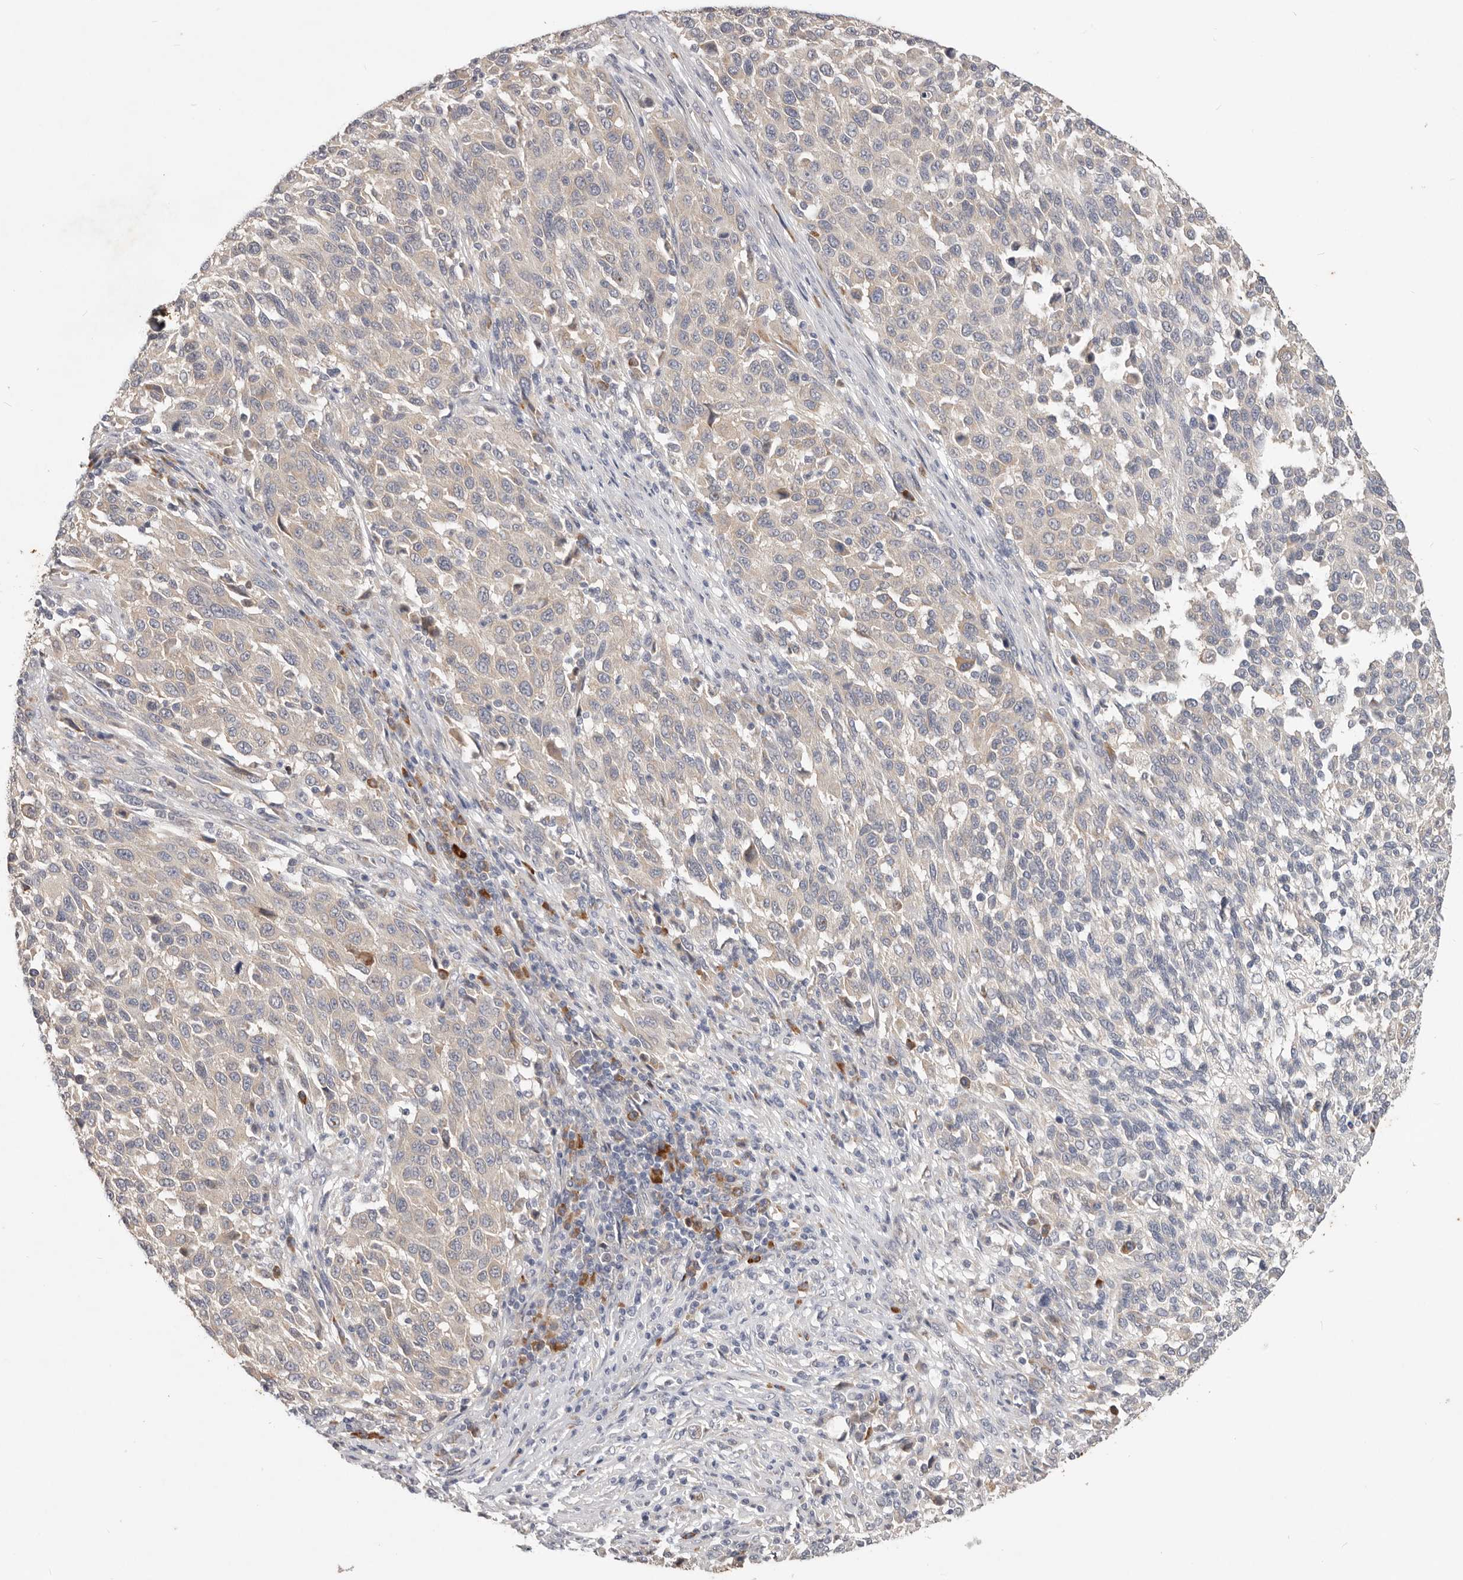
{"staining": {"intensity": "negative", "quantity": "none", "location": "none"}, "tissue": "melanoma", "cell_type": "Tumor cells", "image_type": "cancer", "snomed": [{"axis": "morphology", "description": "Malignant melanoma, Metastatic site"}, {"axis": "topography", "description": "Lymph node"}], "caption": "IHC of malignant melanoma (metastatic site) displays no staining in tumor cells.", "gene": "WDR77", "patient": {"sex": "male", "age": 61}}